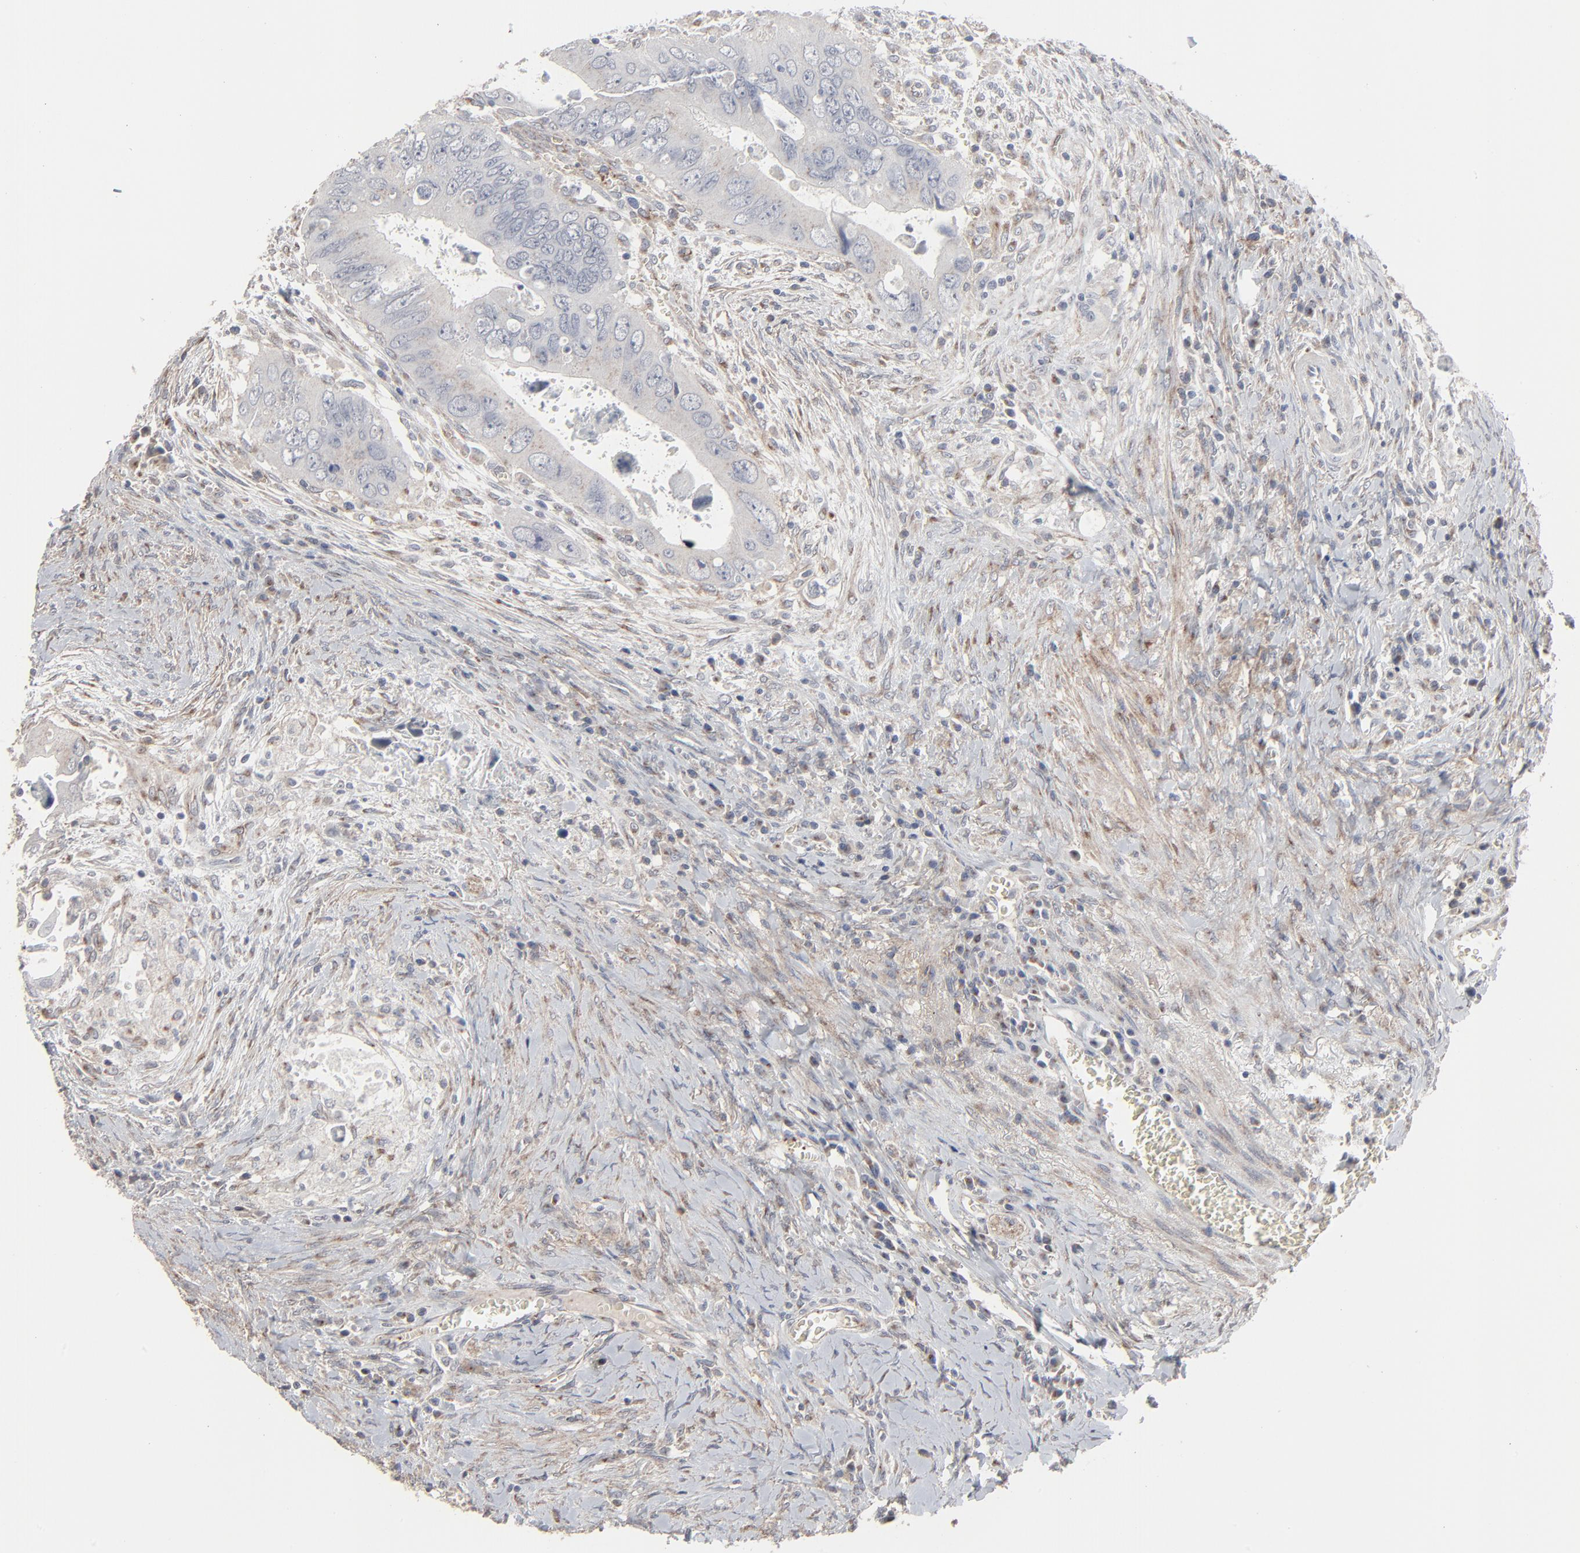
{"staining": {"intensity": "weak", "quantity": "<25%", "location": "cytoplasmic/membranous"}, "tissue": "colorectal cancer", "cell_type": "Tumor cells", "image_type": "cancer", "snomed": [{"axis": "morphology", "description": "Adenocarcinoma, NOS"}, {"axis": "topography", "description": "Rectum"}], "caption": "The immunohistochemistry (IHC) micrograph has no significant positivity in tumor cells of colorectal cancer (adenocarcinoma) tissue. (DAB (3,3'-diaminobenzidine) IHC, high magnification).", "gene": "JAM3", "patient": {"sex": "male", "age": 70}}